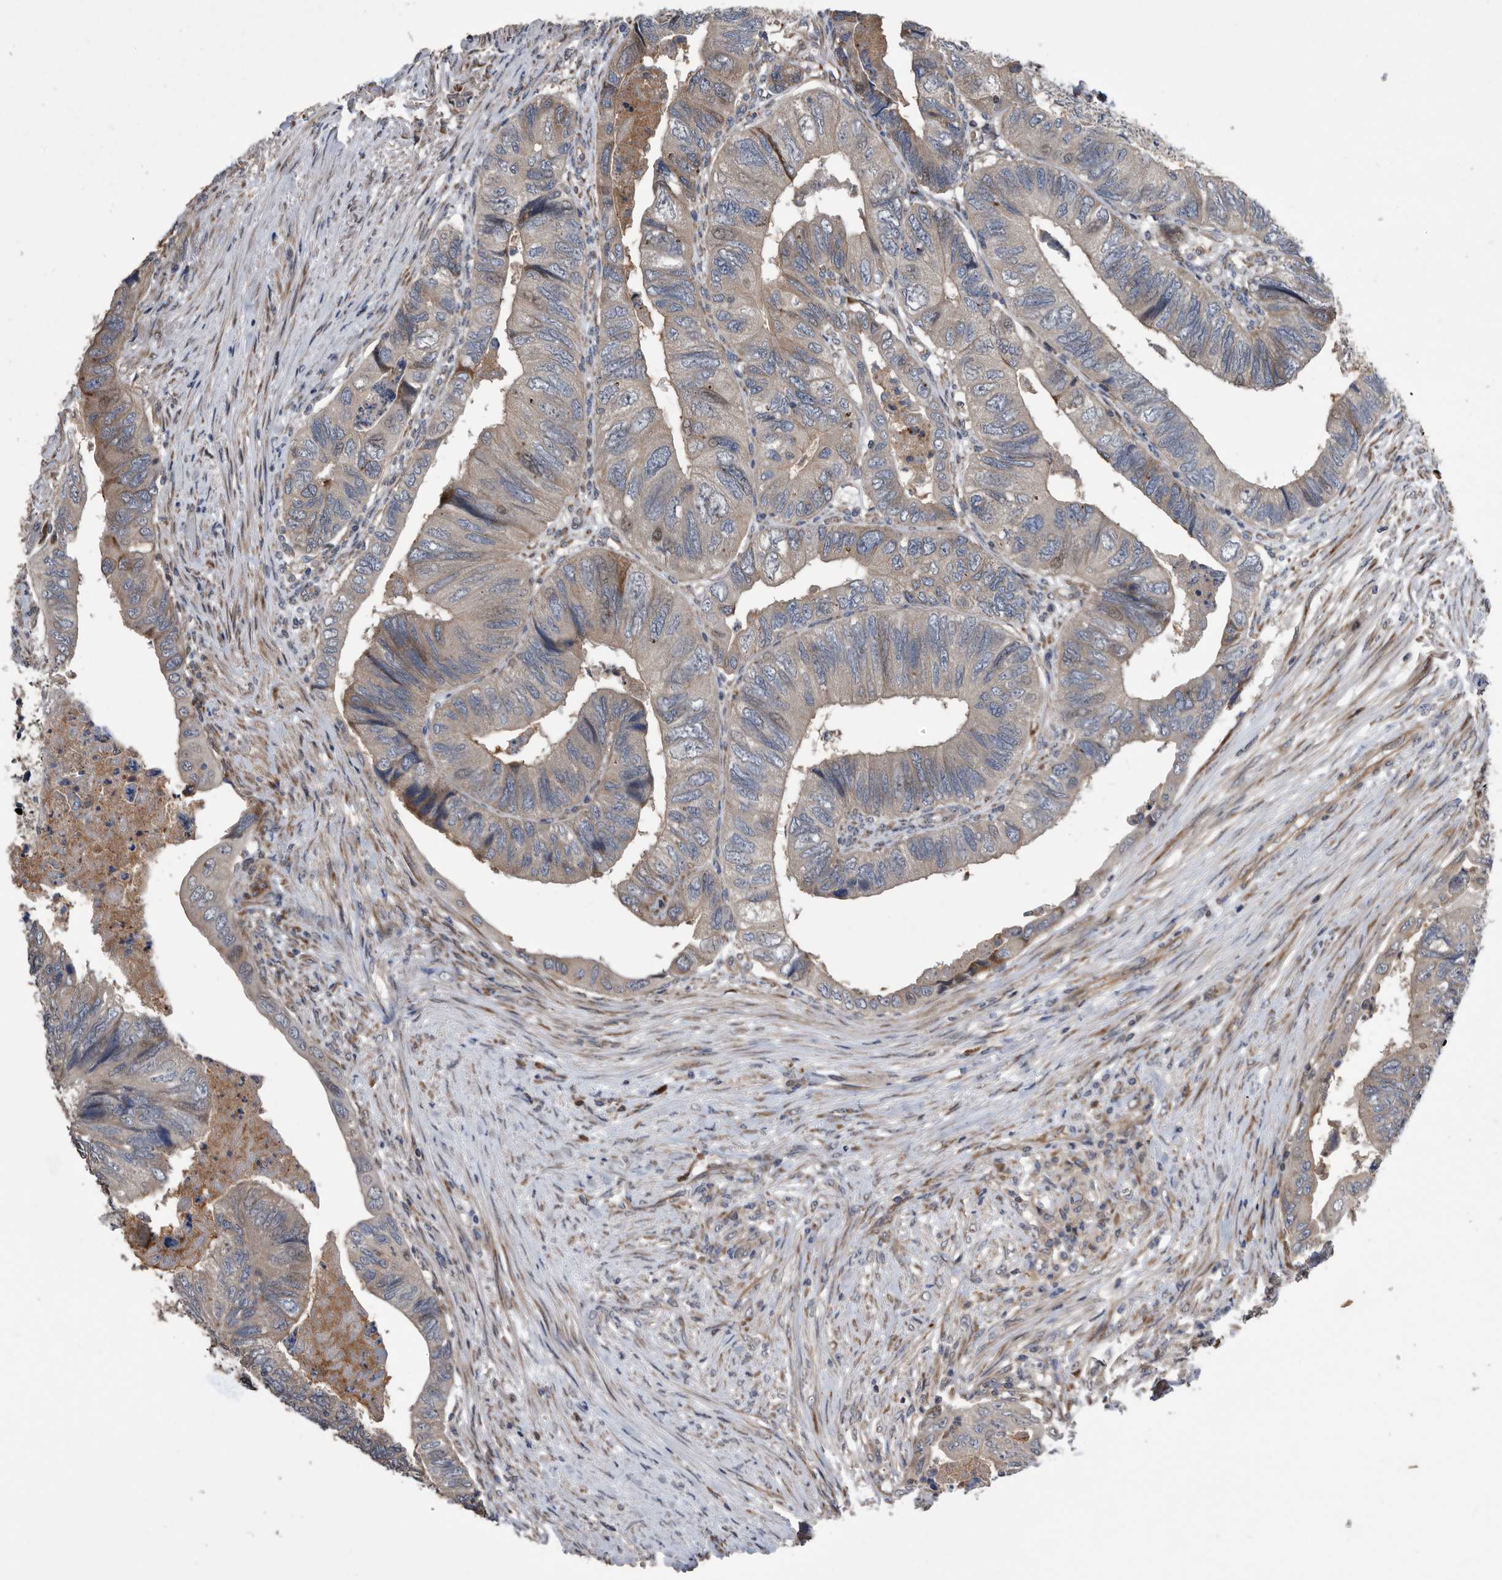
{"staining": {"intensity": "negative", "quantity": "none", "location": "none"}, "tissue": "colorectal cancer", "cell_type": "Tumor cells", "image_type": "cancer", "snomed": [{"axis": "morphology", "description": "Adenocarcinoma, NOS"}, {"axis": "topography", "description": "Rectum"}], "caption": "Protein analysis of colorectal adenocarcinoma demonstrates no significant staining in tumor cells. The staining is performed using DAB (3,3'-diaminobenzidine) brown chromogen with nuclei counter-stained in using hematoxylin.", "gene": "SERINC2", "patient": {"sex": "male", "age": 63}}